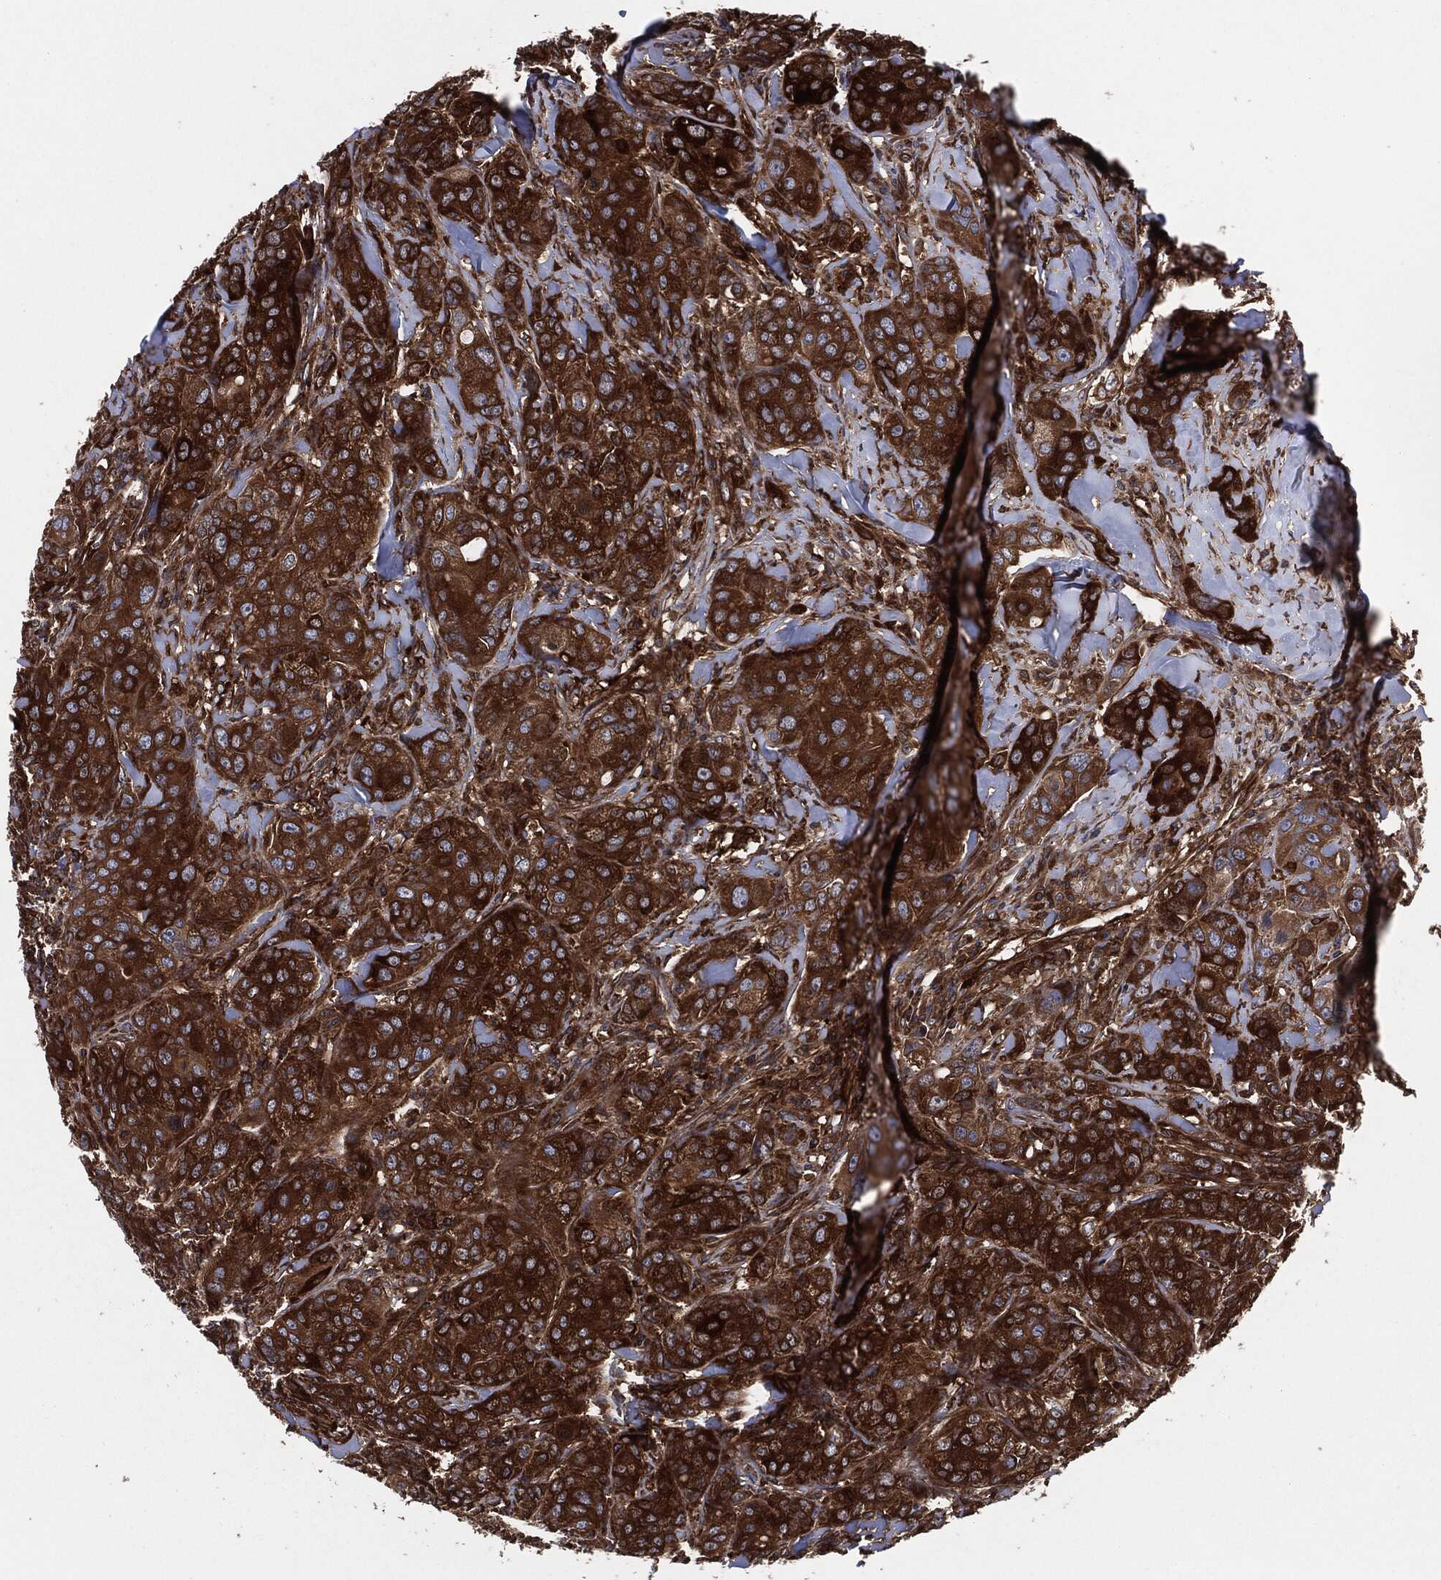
{"staining": {"intensity": "strong", "quantity": ">75%", "location": "cytoplasmic/membranous"}, "tissue": "breast cancer", "cell_type": "Tumor cells", "image_type": "cancer", "snomed": [{"axis": "morphology", "description": "Duct carcinoma"}, {"axis": "topography", "description": "Breast"}], "caption": "Immunohistochemistry (IHC) of infiltrating ductal carcinoma (breast) displays high levels of strong cytoplasmic/membranous expression in approximately >75% of tumor cells.", "gene": "XPNPEP1", "patient": {"sex": "female", "age": 43}}